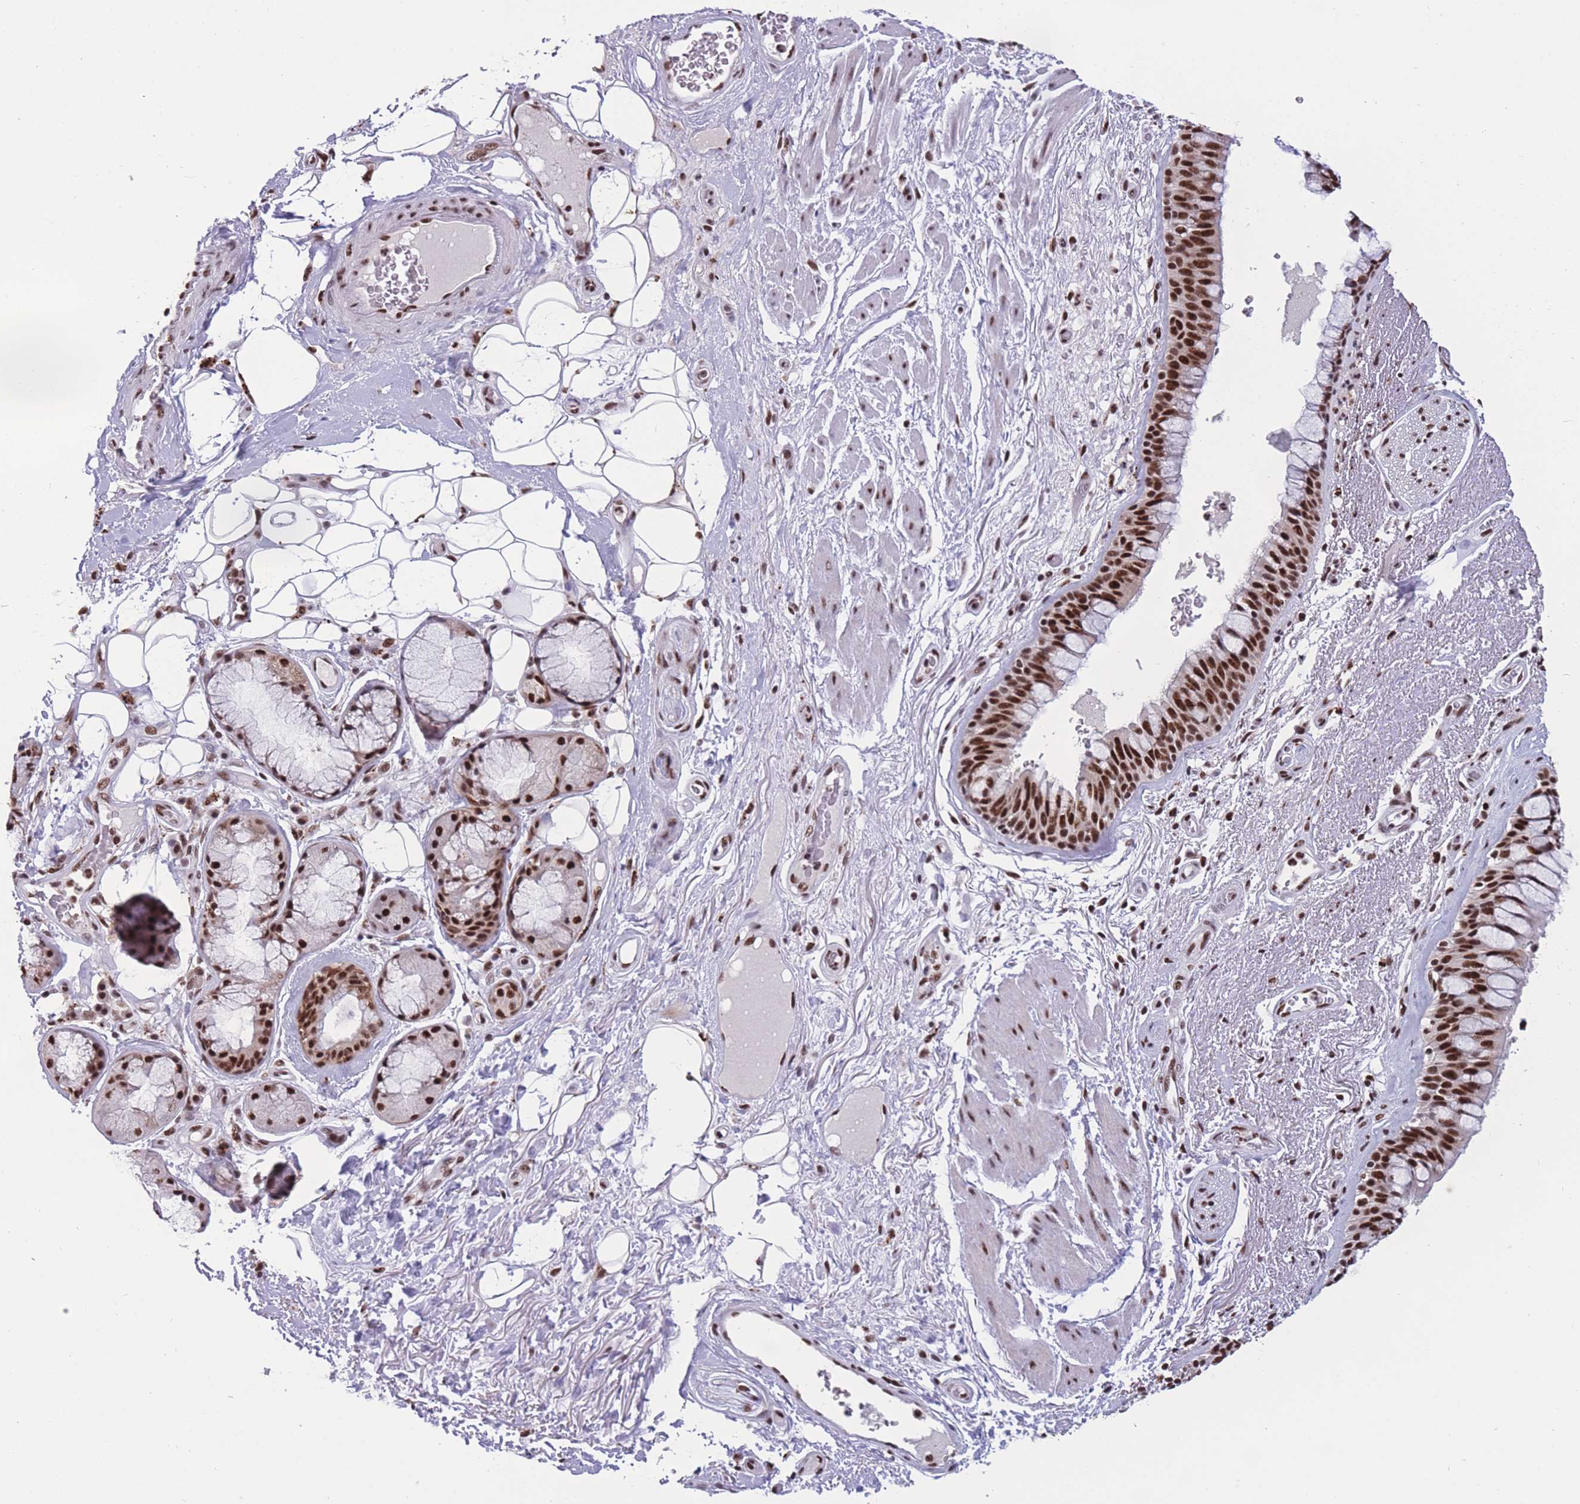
{"staining": {"intensity": "strong", "quantity": ">75%", "location": "nuclear"}, "tissue": "bronchus", "cell_type": "Respiratory epithelial cells", "image_type": "normal", "snomed": [{"axis": "morphology", "description": "Normal tissue, NOS"}, {"axis": "morphology", "description": "Squamous cell carcinoma, NOS"}, {"axis": "topography", "description": "Lymph node"}, {"axis": "topography", "description": "Bronchus"}, {"axis": "topography", "description": "Lung"}], "caption": "Benign bronchus was stained to show a protein in brown. There is high levels of strong nuclear expression in approximately >75% of respiratory epithelial cells.", "gene": "PRPF19", "patient": {"sex": "male", "age": 66}}